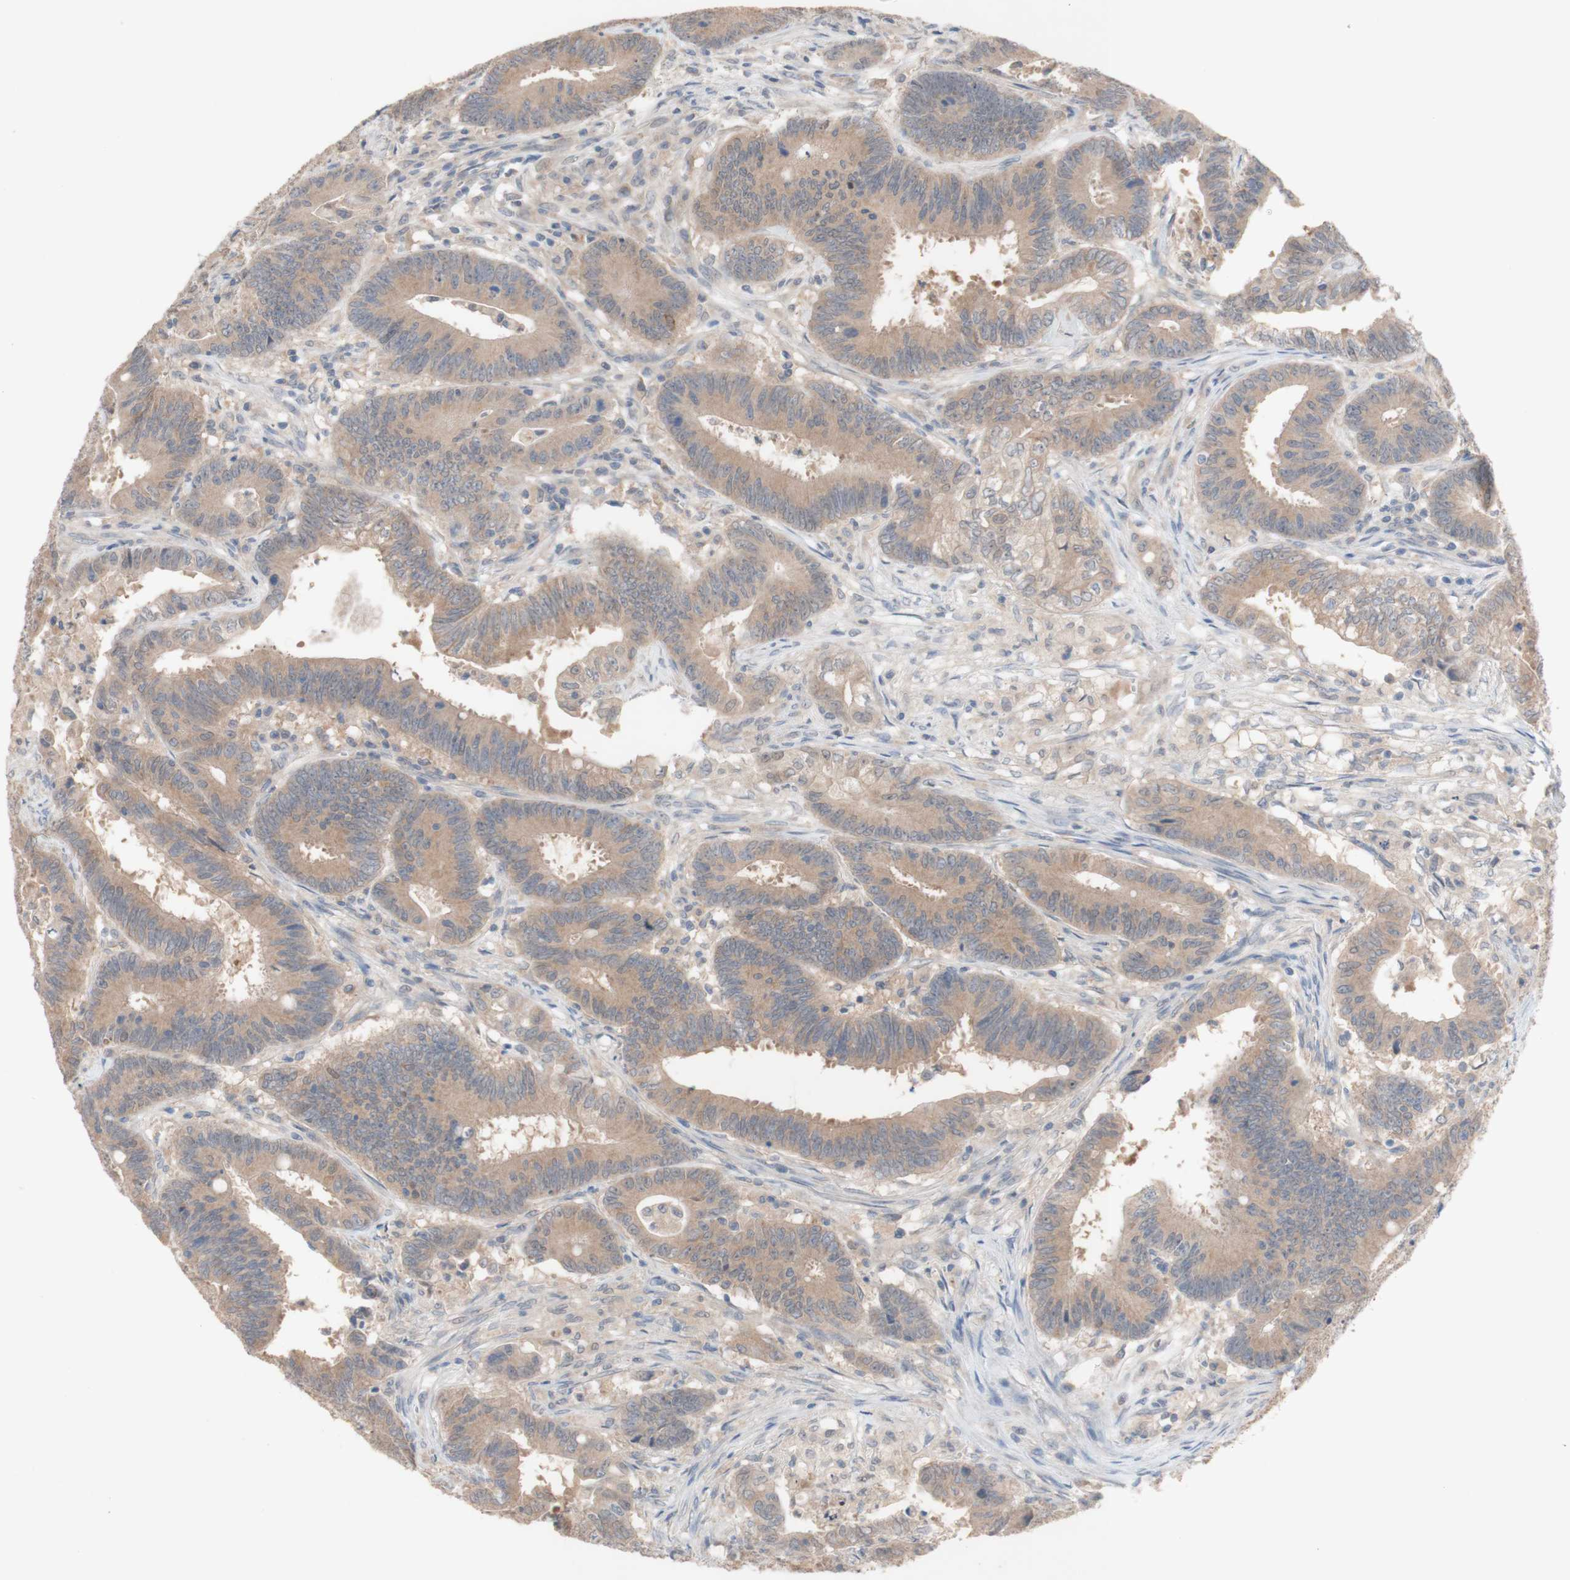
{"staining": {"intensity": "moderate", "quantity": ">75%", "location": "cytoplasmic/membranous"}, "tissue": "colorectal cancer", "cell_type": "Tumor cells", "image_type": "cancer", "snomed": [{"axis": "morphology", "description": "Adenocarcinoma, NOS"}, {"axis": "topography", "description": "Colon"}], "caption": "Brown immunohistochemical staining in human colorectal adenocarcinoma shows moderate cytoplasmic/membranous expression in about >75% of tumor cells.", "gene": "PEX2", "patient": {"sex": "male", "age": 45}}